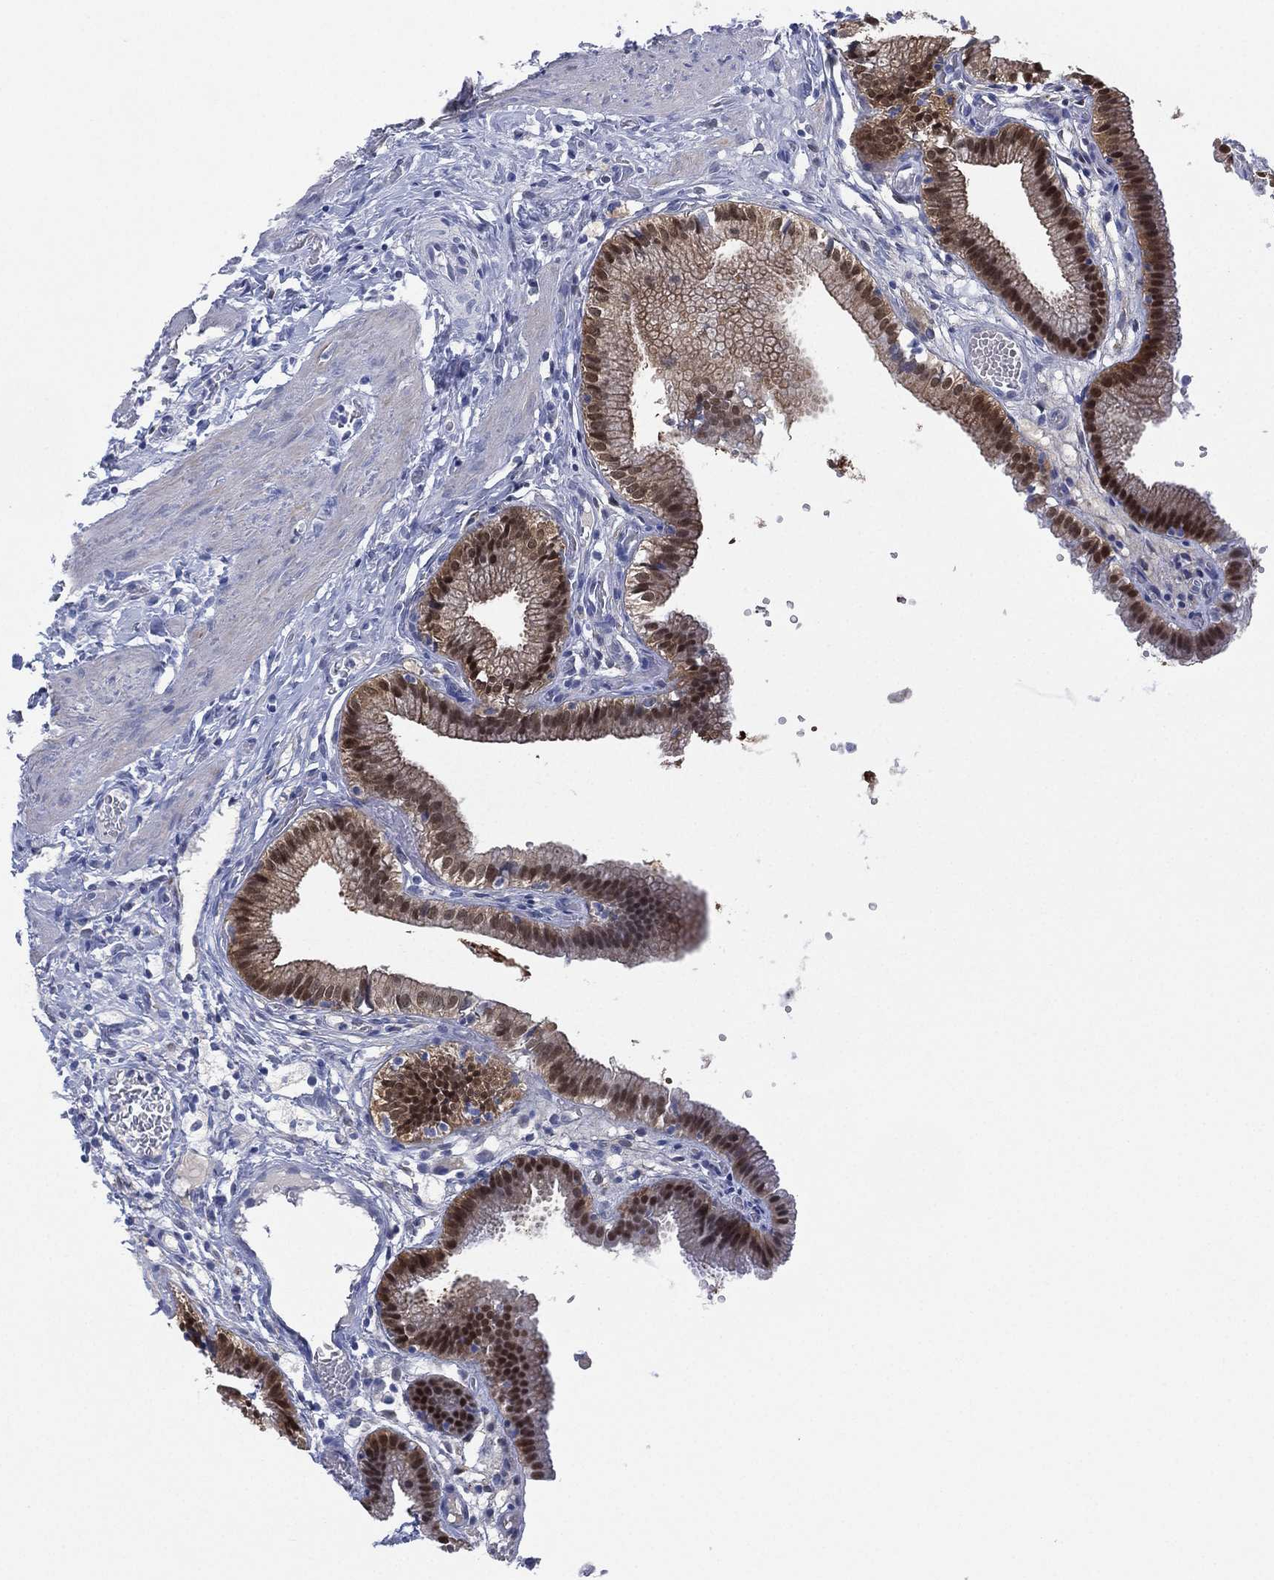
{"staining": {"intensity": "strong", "quantity": "25%-75%", "location": "cytoplasmic/membranous,nuclear"}, "tissue": "gallbladder", "cell_type": "Glandular cells", "image_type": "normal", "snomed": [{"axis": "morphology", "description": "Normal tissue, NOS"}, {"axis": "topography", "description": "Gallbladder"}], "caption": "Protein positivity by immunohistochemistry shows strong cytoplasmic/membranous,nuclear expression in about 25%-75% of glandular cells in benign gallbladder. The staining was performed using DAB to visualize the protein expression in brown, while the nuclei were stained in blue with hematoxylin (Magnification: 20x).", "gene": "DDAH1", "patient": {"sex": "female", "age": 24}}